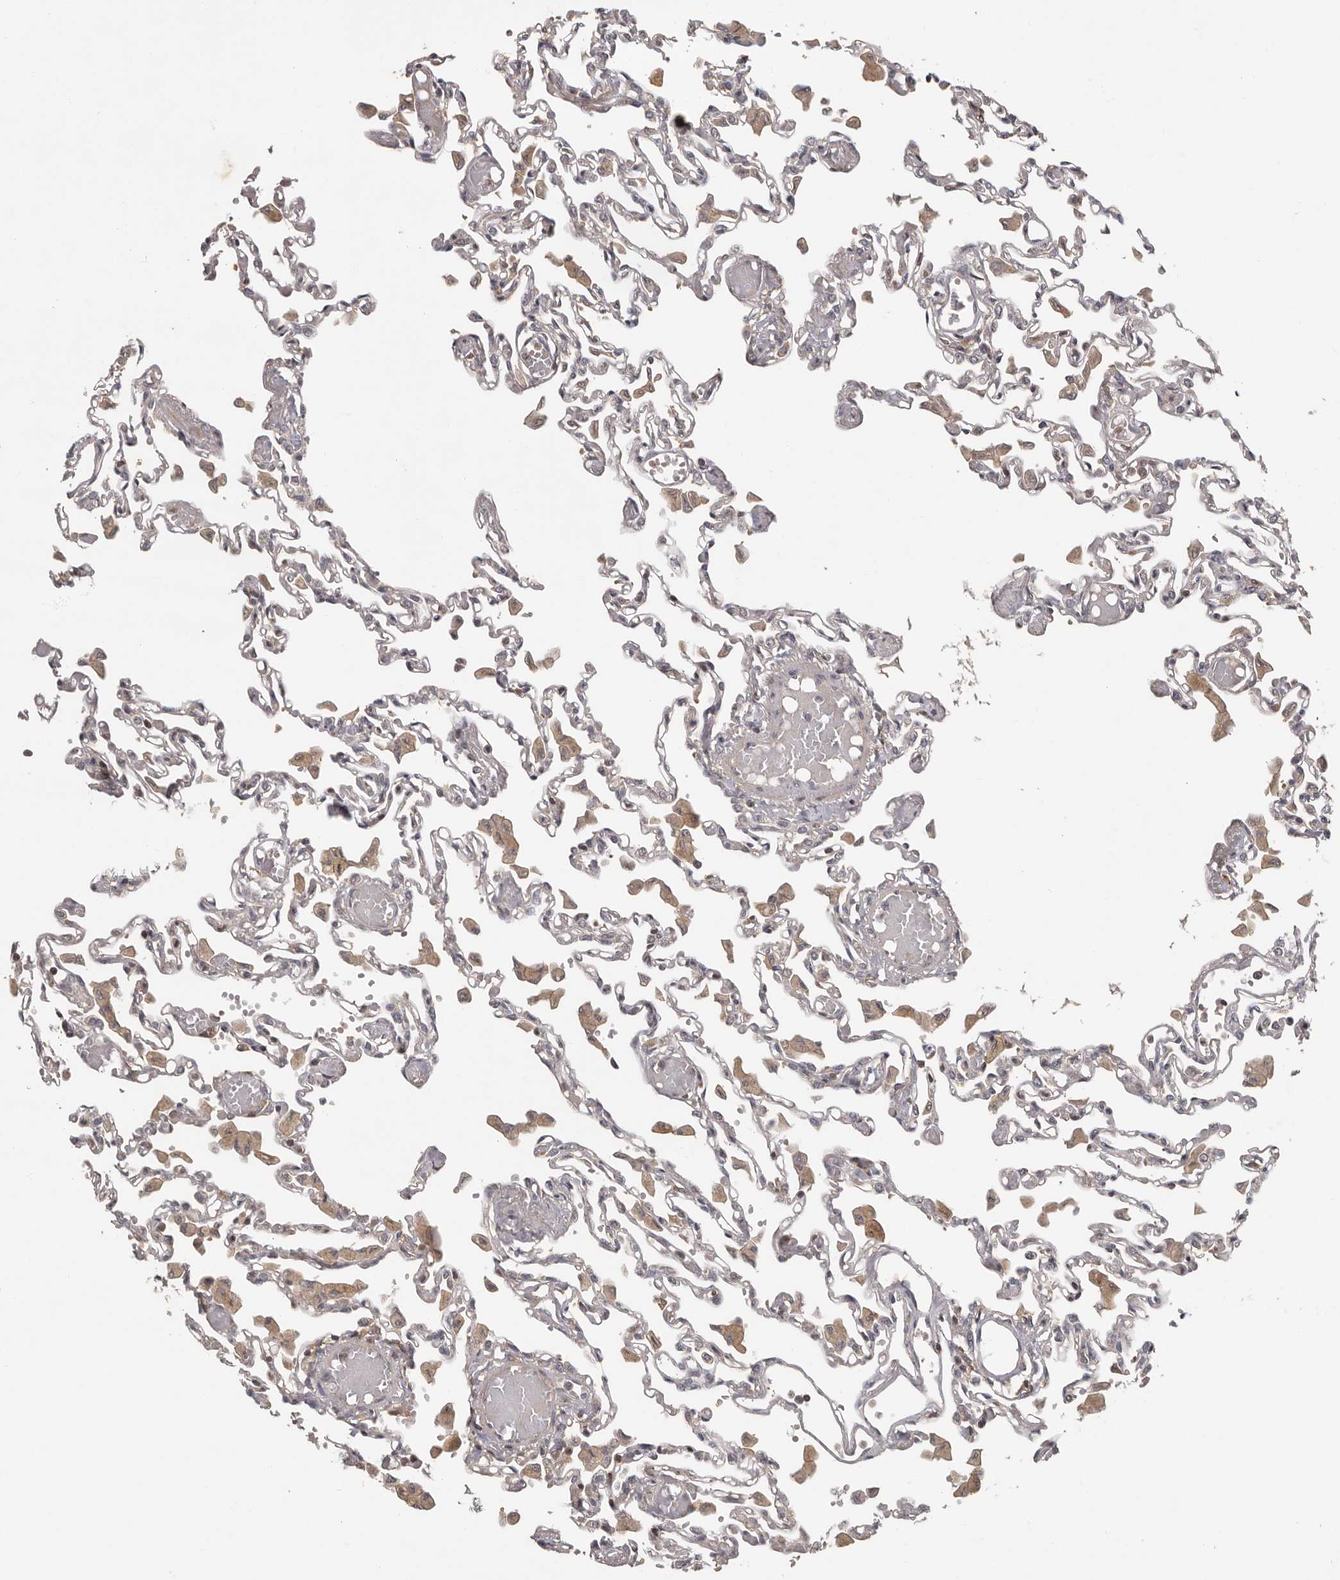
{"staining": {"intensity": "negative", "quantity": "none", "location": "none"}, "tissue": "lung", "cell_type": "Alveolar cells", "image_type": "normal", "snomed": [{"axis": "morphology", "description": "Normal tissue, NOS"}, {"axis": "topography", "description": "Bronchus"}, {"axis": "topography", "description": "Lung"}], "caption": "This is an immunohistochemistry photomicrograph of benign lung. There is no expression in alveolar cells.", "gene": "ANKRD44", "patient": {"sex": "female", "age": 49}}